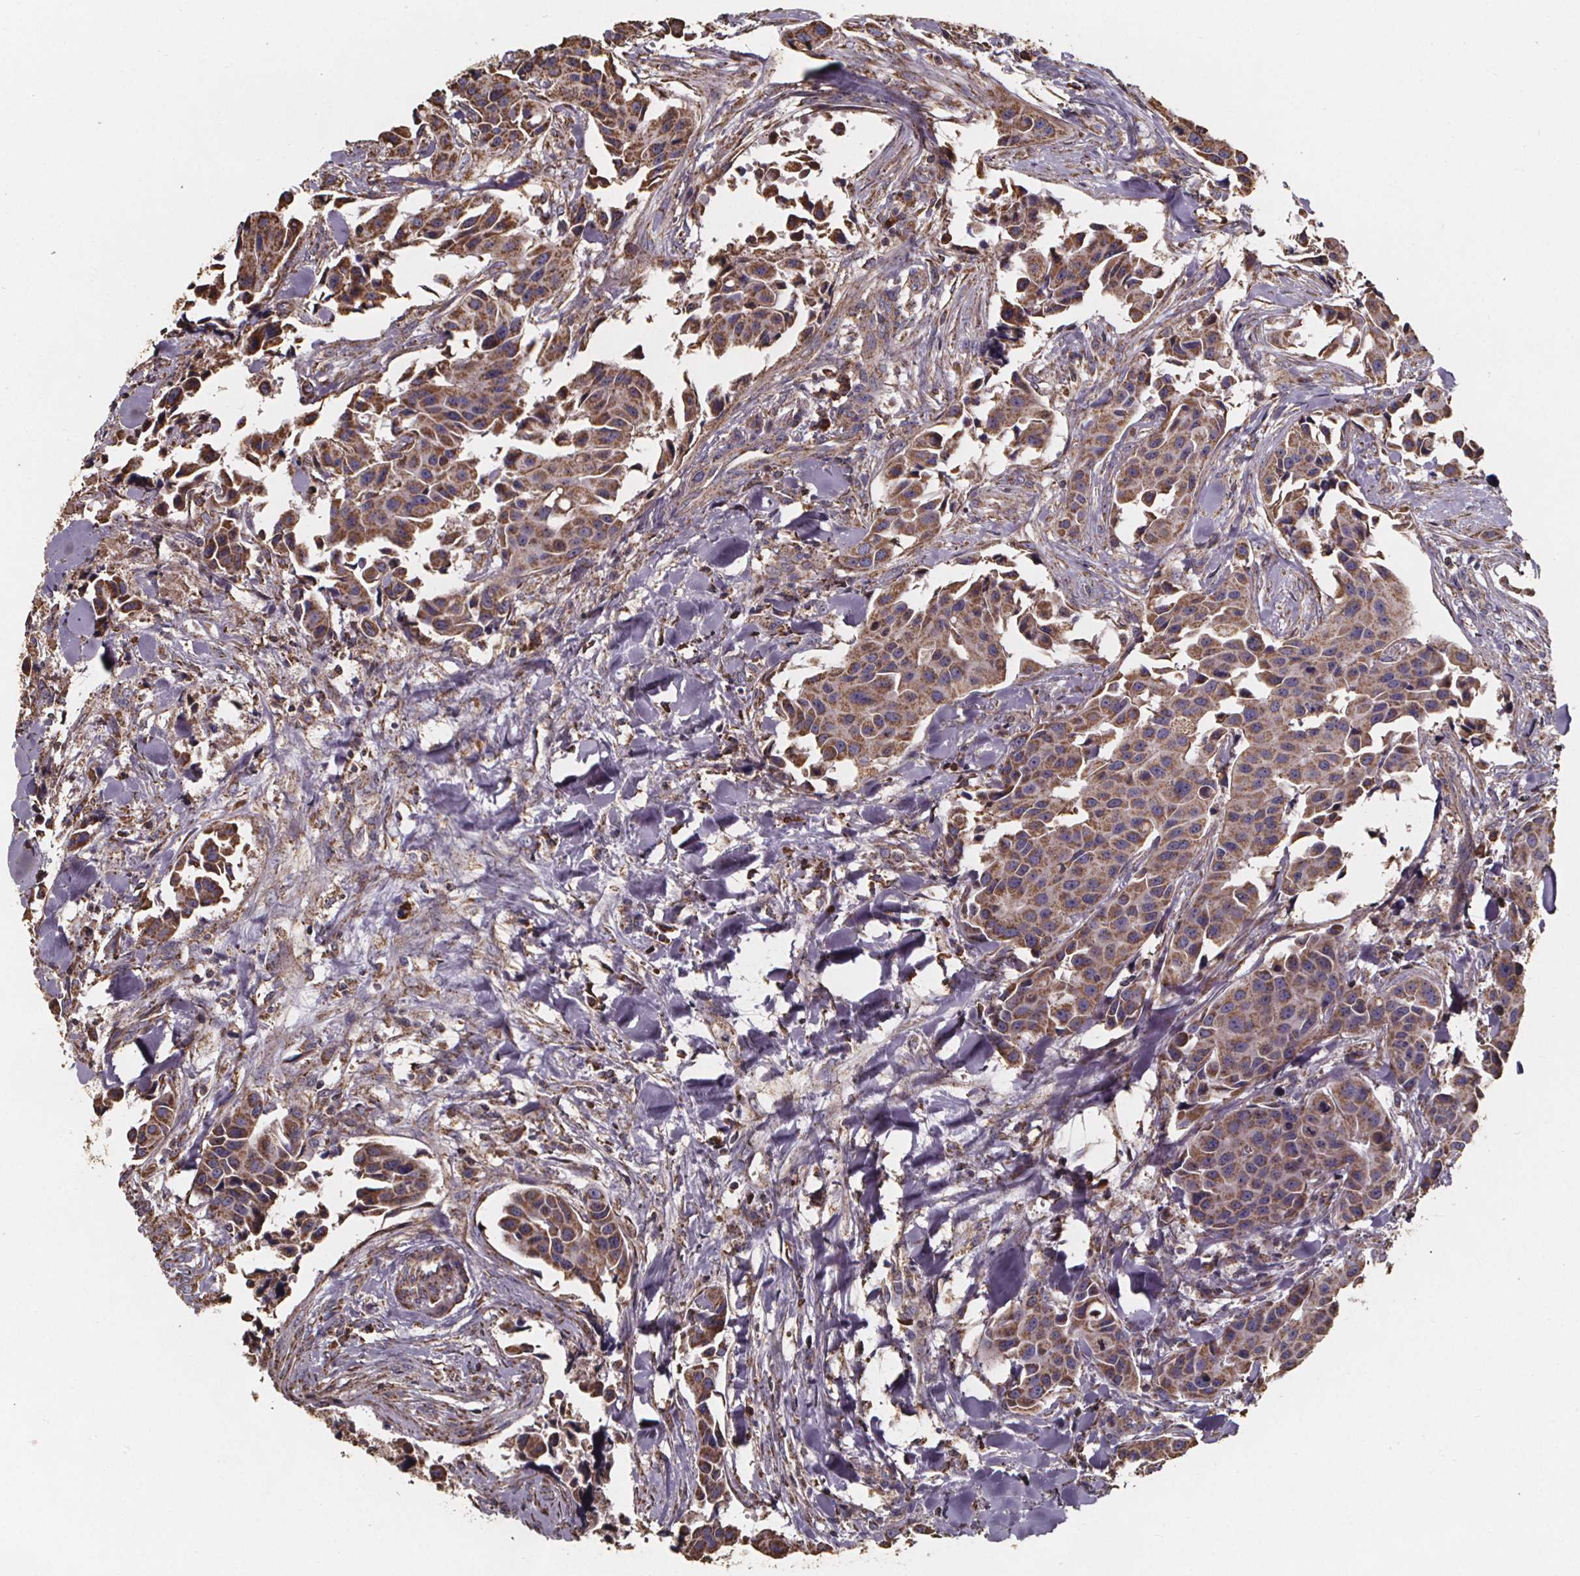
{"staining": {"intensity": "moderate", "quantity": ">75%", "location": "cytoplasmic/membranous"}, "tissue": "head and neck cancer", "cell_type": "Tumor cells", "image_type": "cancer", "snomed": [{"axis": "morphology", "description": "Adenocarcinoma, NOS"}, {"axis": "topography", "description": "Head-Neck"}], "caption": "Head and neck cancer (adenocarcinoma) tissue exhibits moderate cytoplasmic/membranous staining in about >75% of tumor cells, visualized by immunohistochemistry.", "gene": "SLC35D2", "patient": {"sex": "male", "age": 76}}